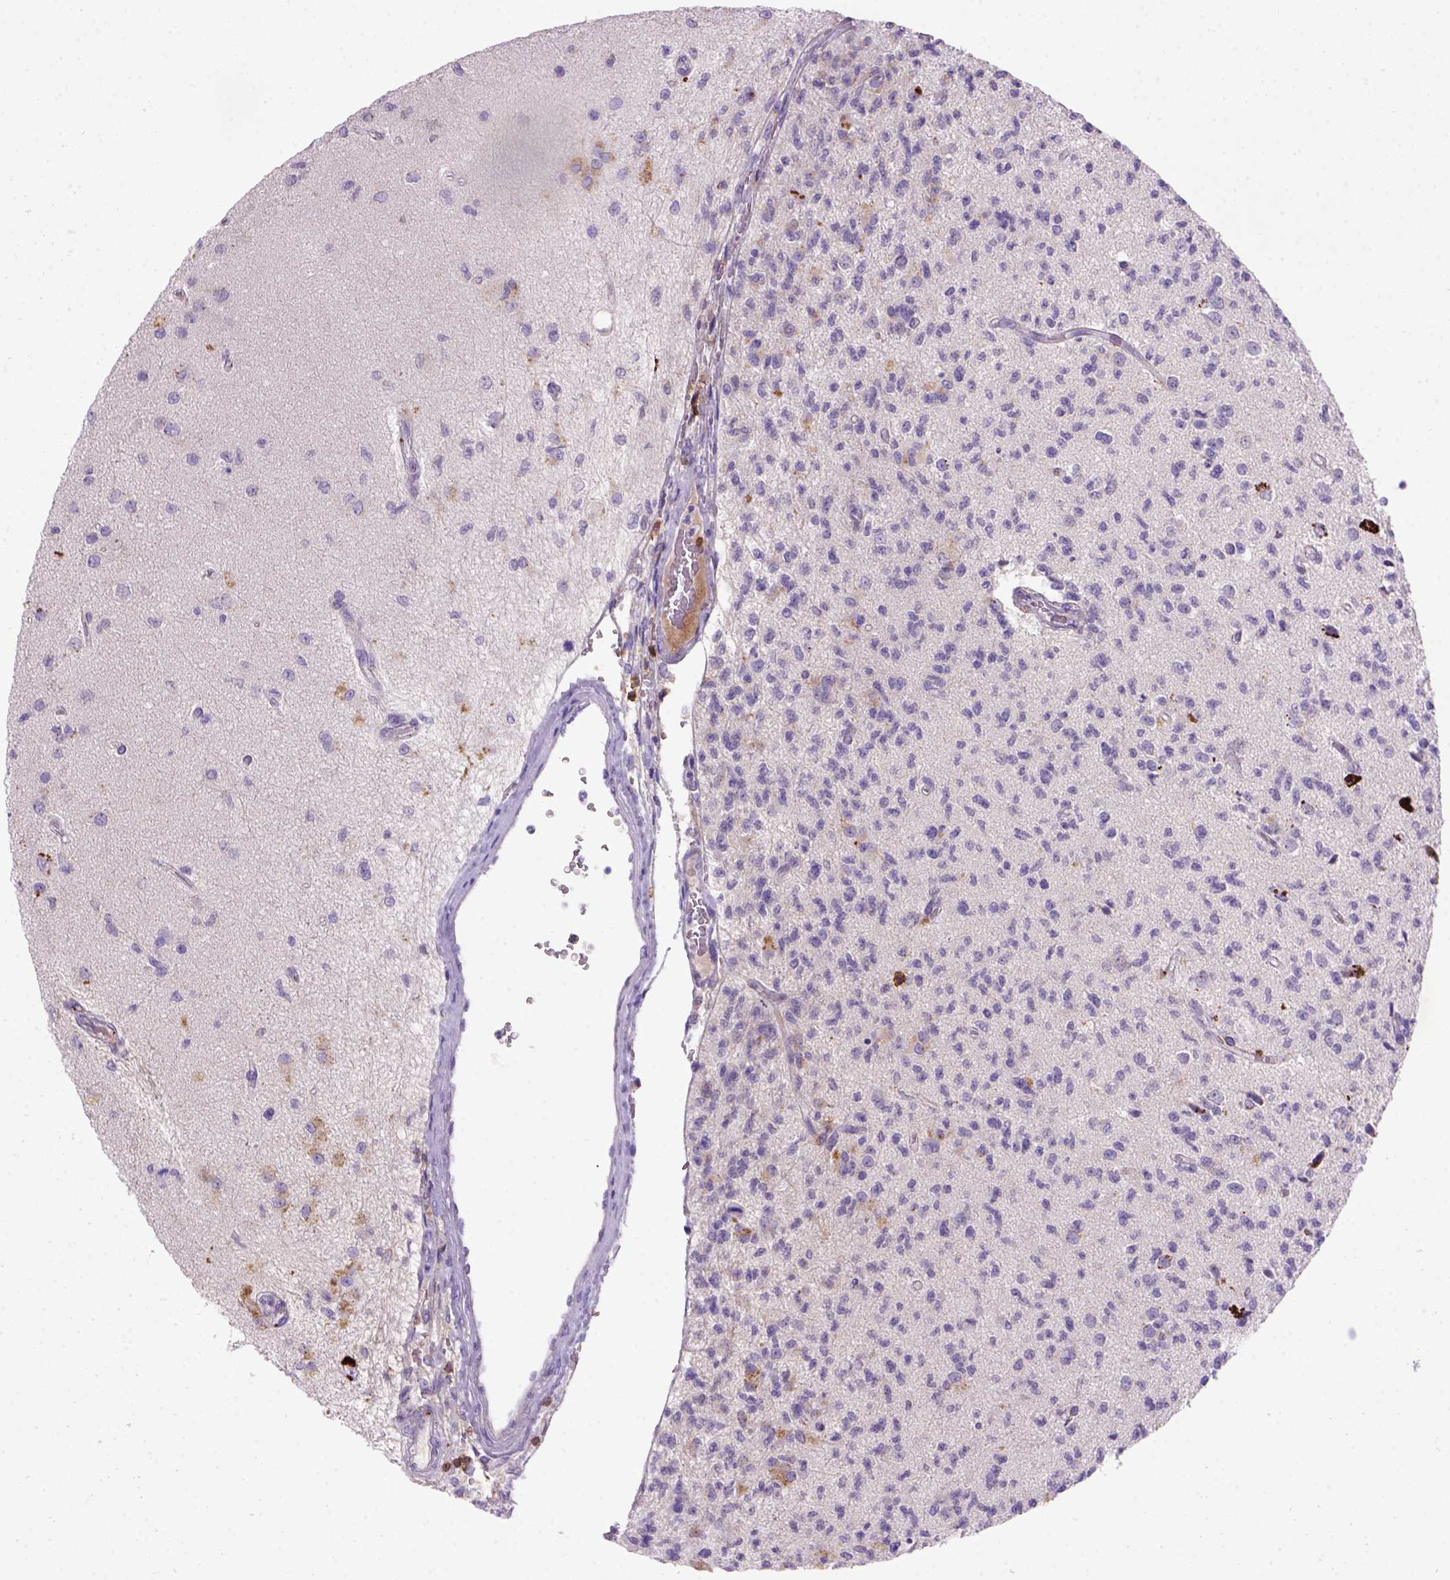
{"staining": {"intensity": "negative", "quantity": "none", "location": "none"}, "tissue": "glioma", "cell_type": "Tumor cells", "image_type": "cancer", "snomed": [{"axis": "morphology", "description": "Glioma, malignant, High grade"}, {"axis": "topography", "description": "Brain"}], "caption": "The photomicrograph shows no significant positivity in tumor cells of malignant glioma (high-grade). The staining was performed using DAB to visualize the protein expression in brown, while the nuclei were stained in blue with hematoxylin (Magnification: 20x).", "gene": "CD3E", "patient": {"sex": "male", "age": 56}}